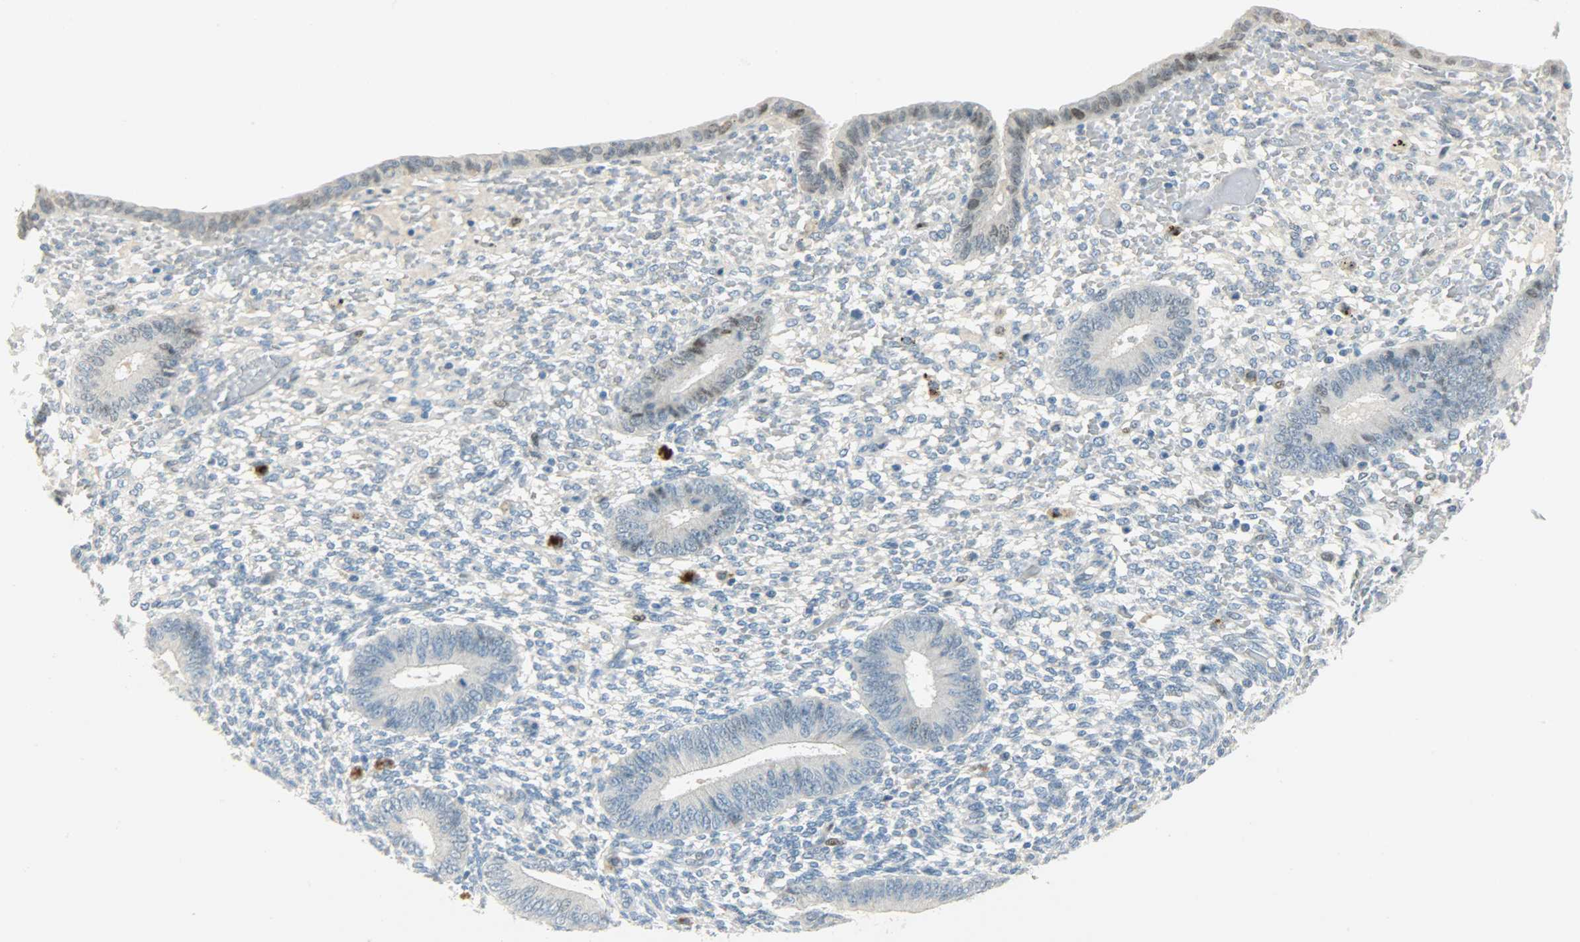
{"staining": {"intensity": "weak", "quantity": "<25%", "location": "nuclear"}, "tissue": "endometrium", "cell_type": "Cells in endometrial stroma", "image_type": "normal", "snomed": [{"axis": "morphology", "description": "Normal tissue, NOS"}, {"axis": "topography", "description": "Endometrium"}], "caption": "This histopathology image is of benign endometrium stained with immunohistochemistry (IHC) to label a protein in brown with the nuclei are counter-stained blue. There is no positivity in cells in endometrial stroma.", "gene": "JUNB", "patient": {"sex": "female", "age": 42}}